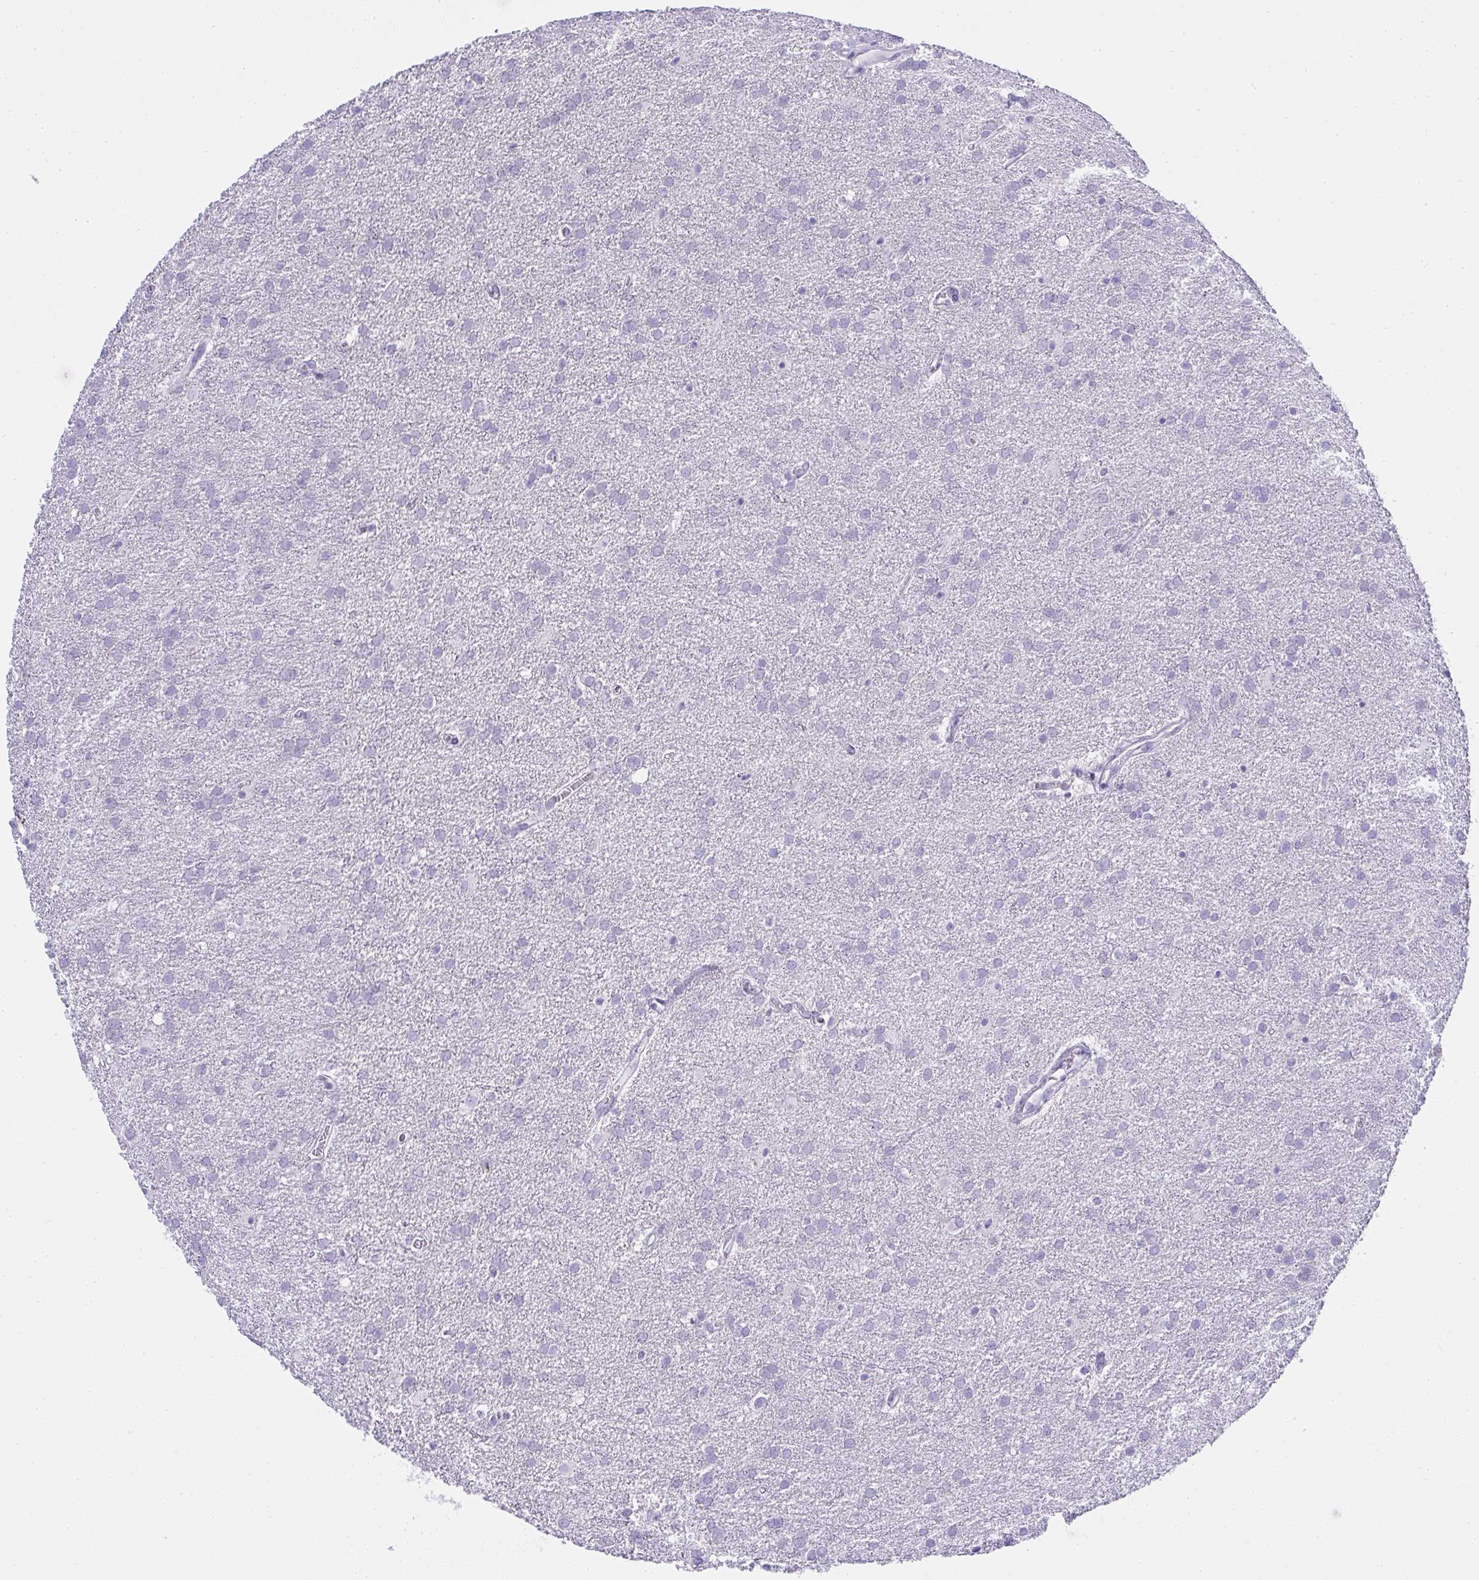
{"staining": {"intensity": "negative", "quantity": "none", "location": "none"}, "tissue": "glioma", "cell_type": "Tumor cells", "image_type": "cancer", "snomed": [{"axis": "morphology", "description": "Glioma, malignant, Low grade"}, {"axis": "topography", "description": "Brain"}], "caption": "IHC photomicrograph of glioma stained for a protein (brown), which exhibits no positivity in tumor cells.", "gene": "GSDMB", "patient": {"sex": "female", "age": 32}}